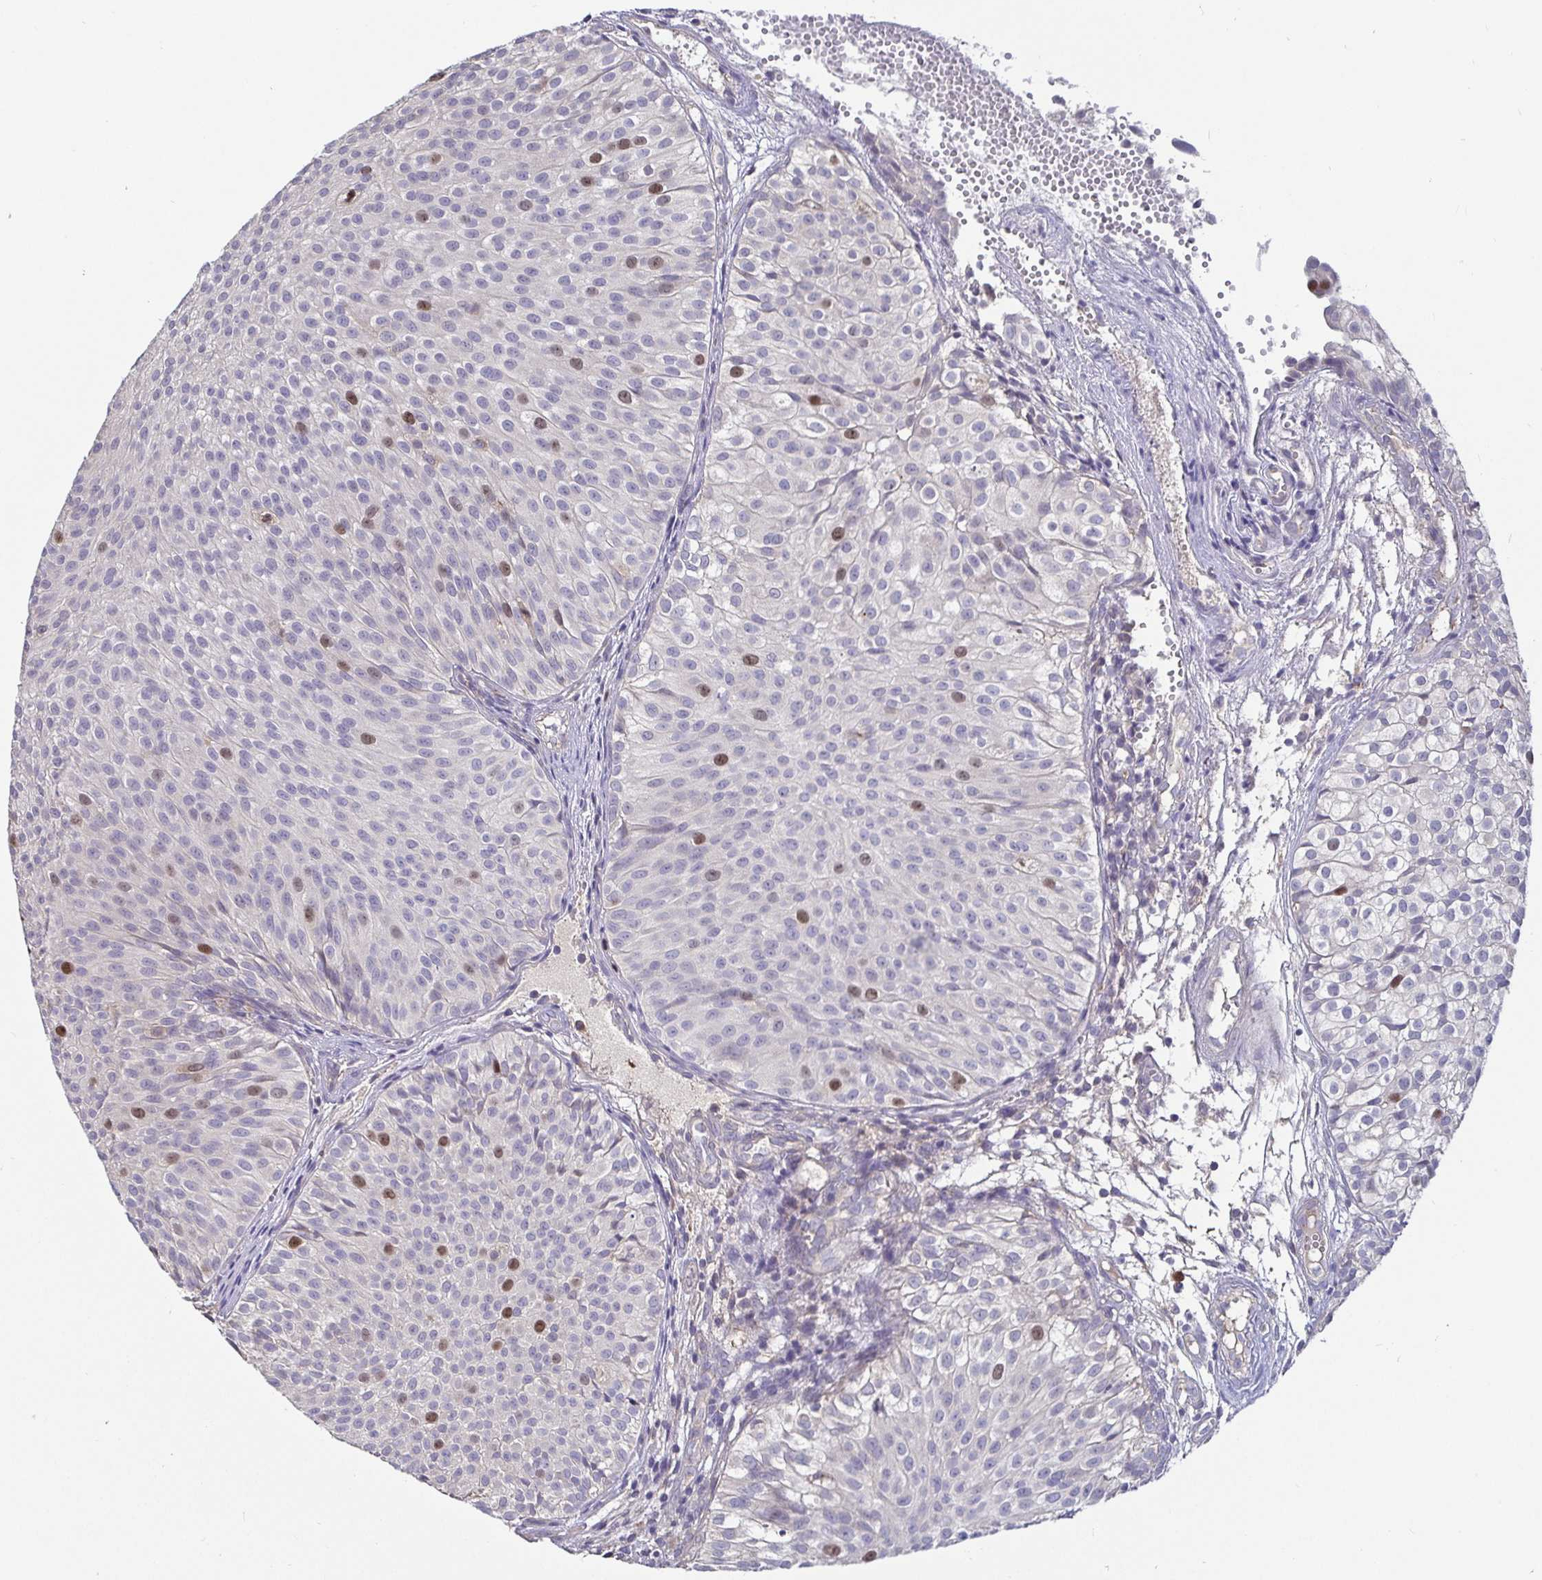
{"staining": {"intensity": "strong", "quantity": "<25%", "location": "nuclear"}, "tissue": "urothelial cancer", "cell_type": "Tumor cells", "image_type": "cancer", "snomed": [{"axis": "morphology", "description": "Urothelial carcinoma, Low grade"}, {"axis": "topography", "description": "Urinary bladder"}], "caption": "The image exhibits a brown stain indicating the presence of a protein in the nuclear of tumor cells in urothelial carcinoma (low-grade).", "gene": "ANLN", "patient": {"sex": "male", "age": 70}}